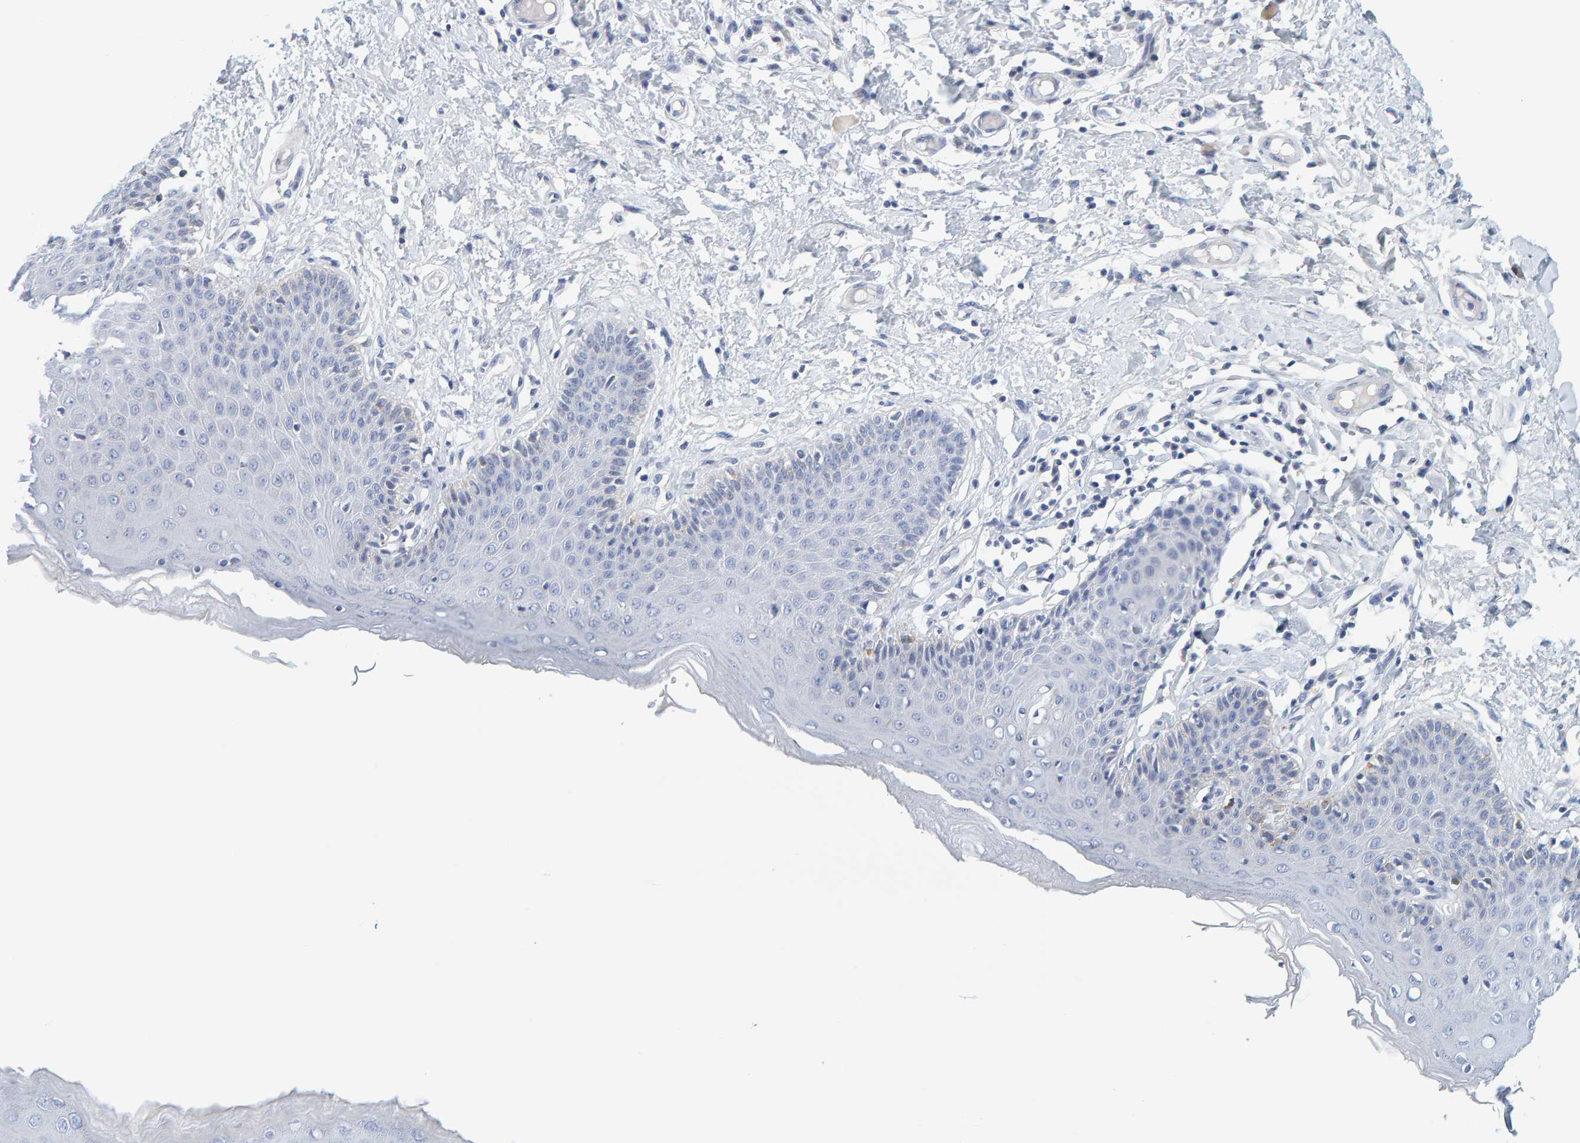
{"staining": {"intensity": "weak", "quantity": "<25%", "location": "cytoplasmic/membranous"}, "tissue": "skin", "cell_type": "Epidermal cells", "image_type": "normal", "snomed": [{"axis": "morphology", "description": "Normal tissue, NOS"}, {"axis": "topography", "description": "Vulva"}], "caption": "The image displays no staining of epidermal cells in unremarkable skin. The staining is performed using DAB brown chromogen with nuclei counter-stained in using hematoxylin.", "gene": "MOG", "patient": {"sex": "female", "age": 66}}